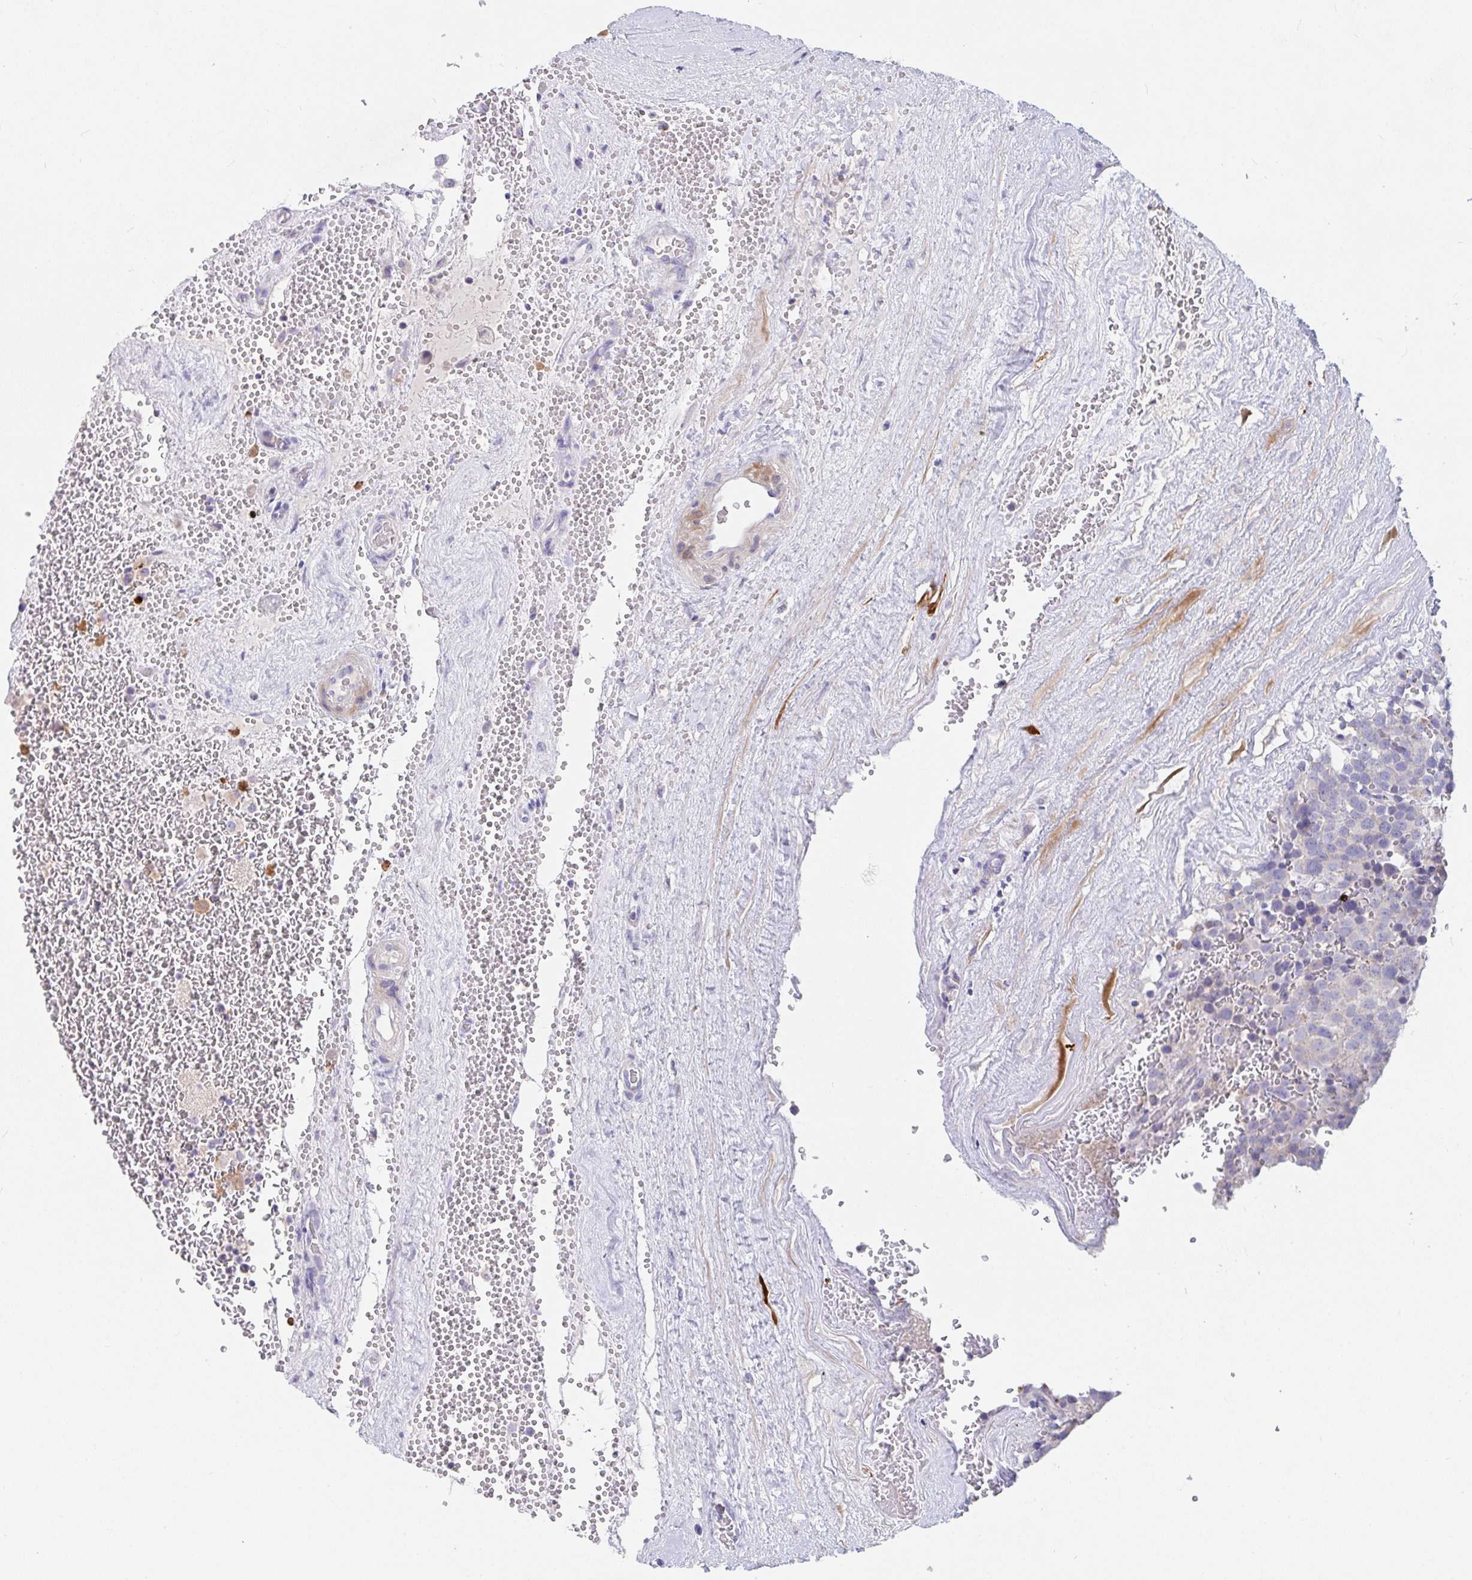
{"staining": {"intensity": "negative", "quantity": "none", "location": "none"}, "tissue": "testis cancer", "cell_type": "Tumor cells", "image_type": "cancer", "snomed": [{"axis": "morphology", "description": "Seminoma, NOS"}, {"axis": "topography", "description": "Testis"}], "caption": "Tumor cells show no significant protein expression in testis seminoma. Brightfield microscopy of immunohistochemistry stained with DAB (3,3'-diaminobenzidine) (brown) and hematoxylin (blue), captured at high magnification.", "gene": "ZNF561", "patient": {"sex": "male", "age": 71}}